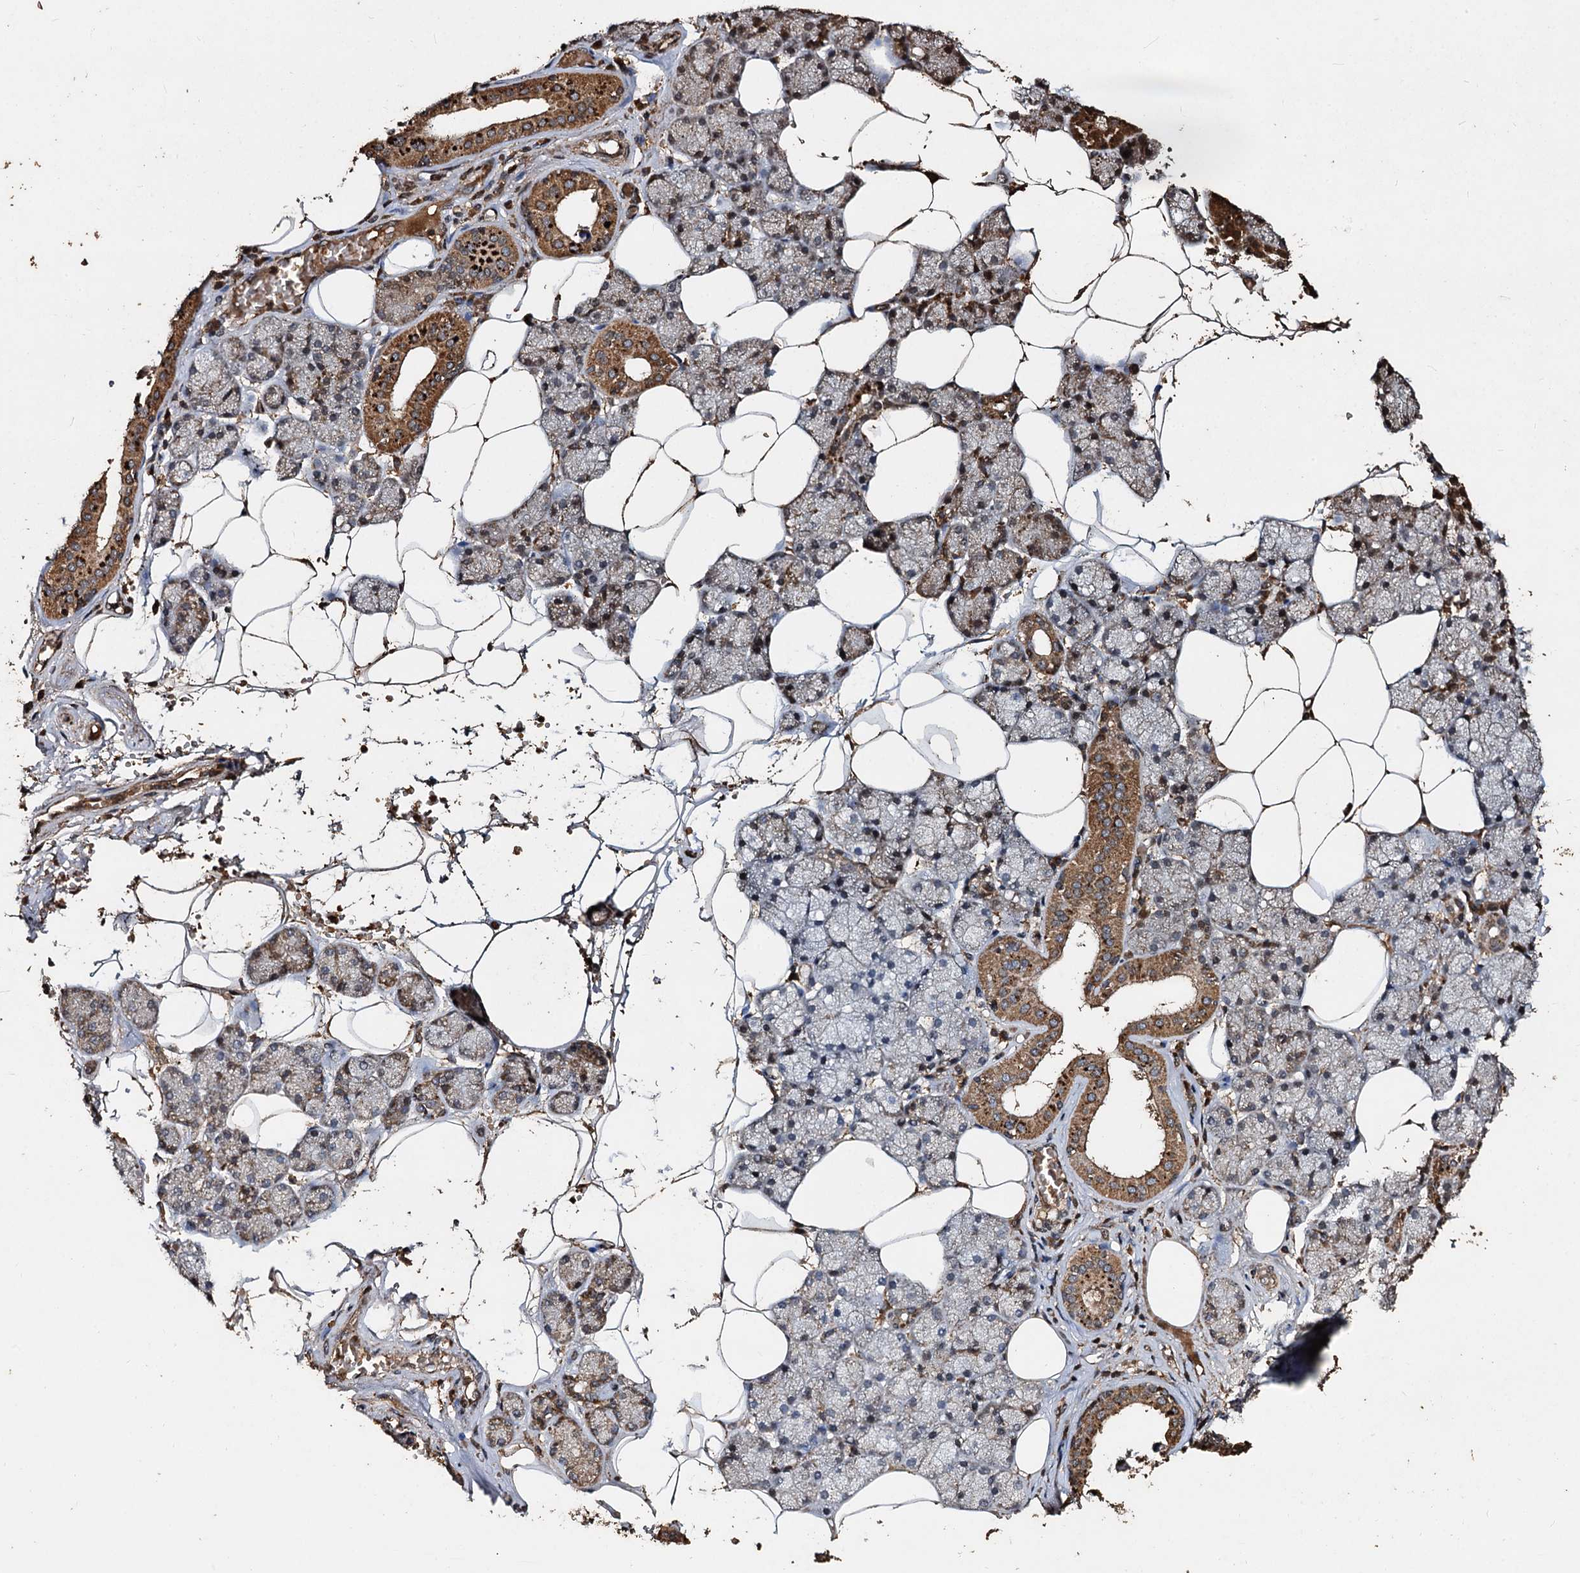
{"staining": {"intensity": "moderate", "quantity": "25%-75%", "location": "cytoplasmic/membranous"}, "tissue": "salivary gland", "cell_type": "Glandular cells", "image_type": "normal", "snomed": [{"axis": "morphology", "description": "Normal tissue, NOS"}, {"axis": "topography", "description": "Salivary gland"}], "caption": "An immunohistochemistry (IHC) image of normal tissue is shown. Protein staining in brown highlights moderate cytoplasmic/membranous positivity in salivary gland within glandular cells.", "gene": "NOTCH2NLA", "patient": {"sex": "male", "age": 62}}